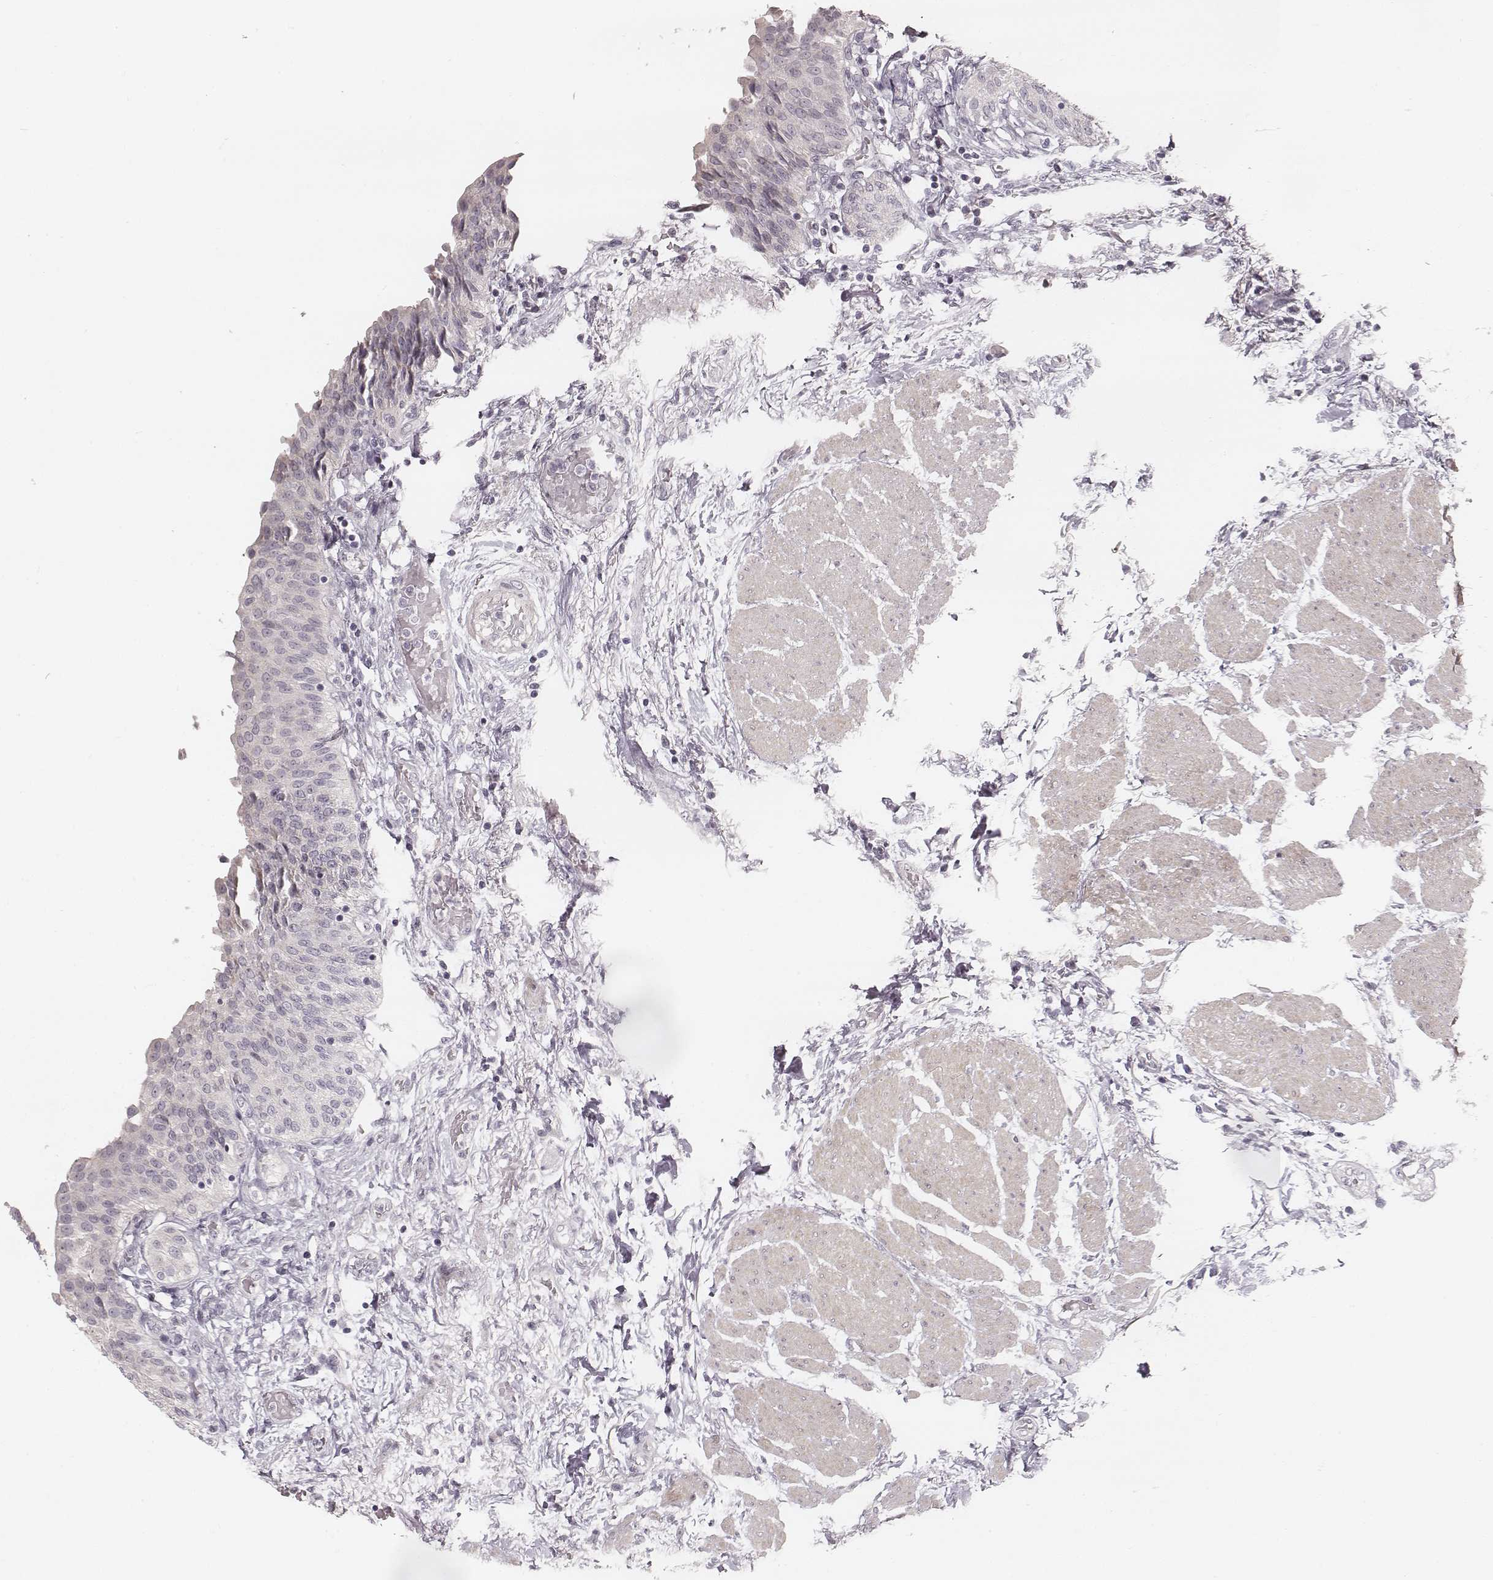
{"staining": {"intensity": "negative", "quantity": "none", "location": "none"}, "tissue": "urinary bladder", "cell_type": "Urothelial cells", "image_type": "normal", "snomed": [{"axis": "morphology", "description": "Normal tissue, NOS"}, {"axis": "morphology", "description": "Metaplasia, NOS"}, {"axis": "topography", "description": "Urinary bladder"}], "caption": "This is an immunohistochemistry photomicrograph of normal human urinary bladder. There is no staining in urothelial cells.", "gene": "SPATA24", "patient": {"sex": "male", "age": 68}}